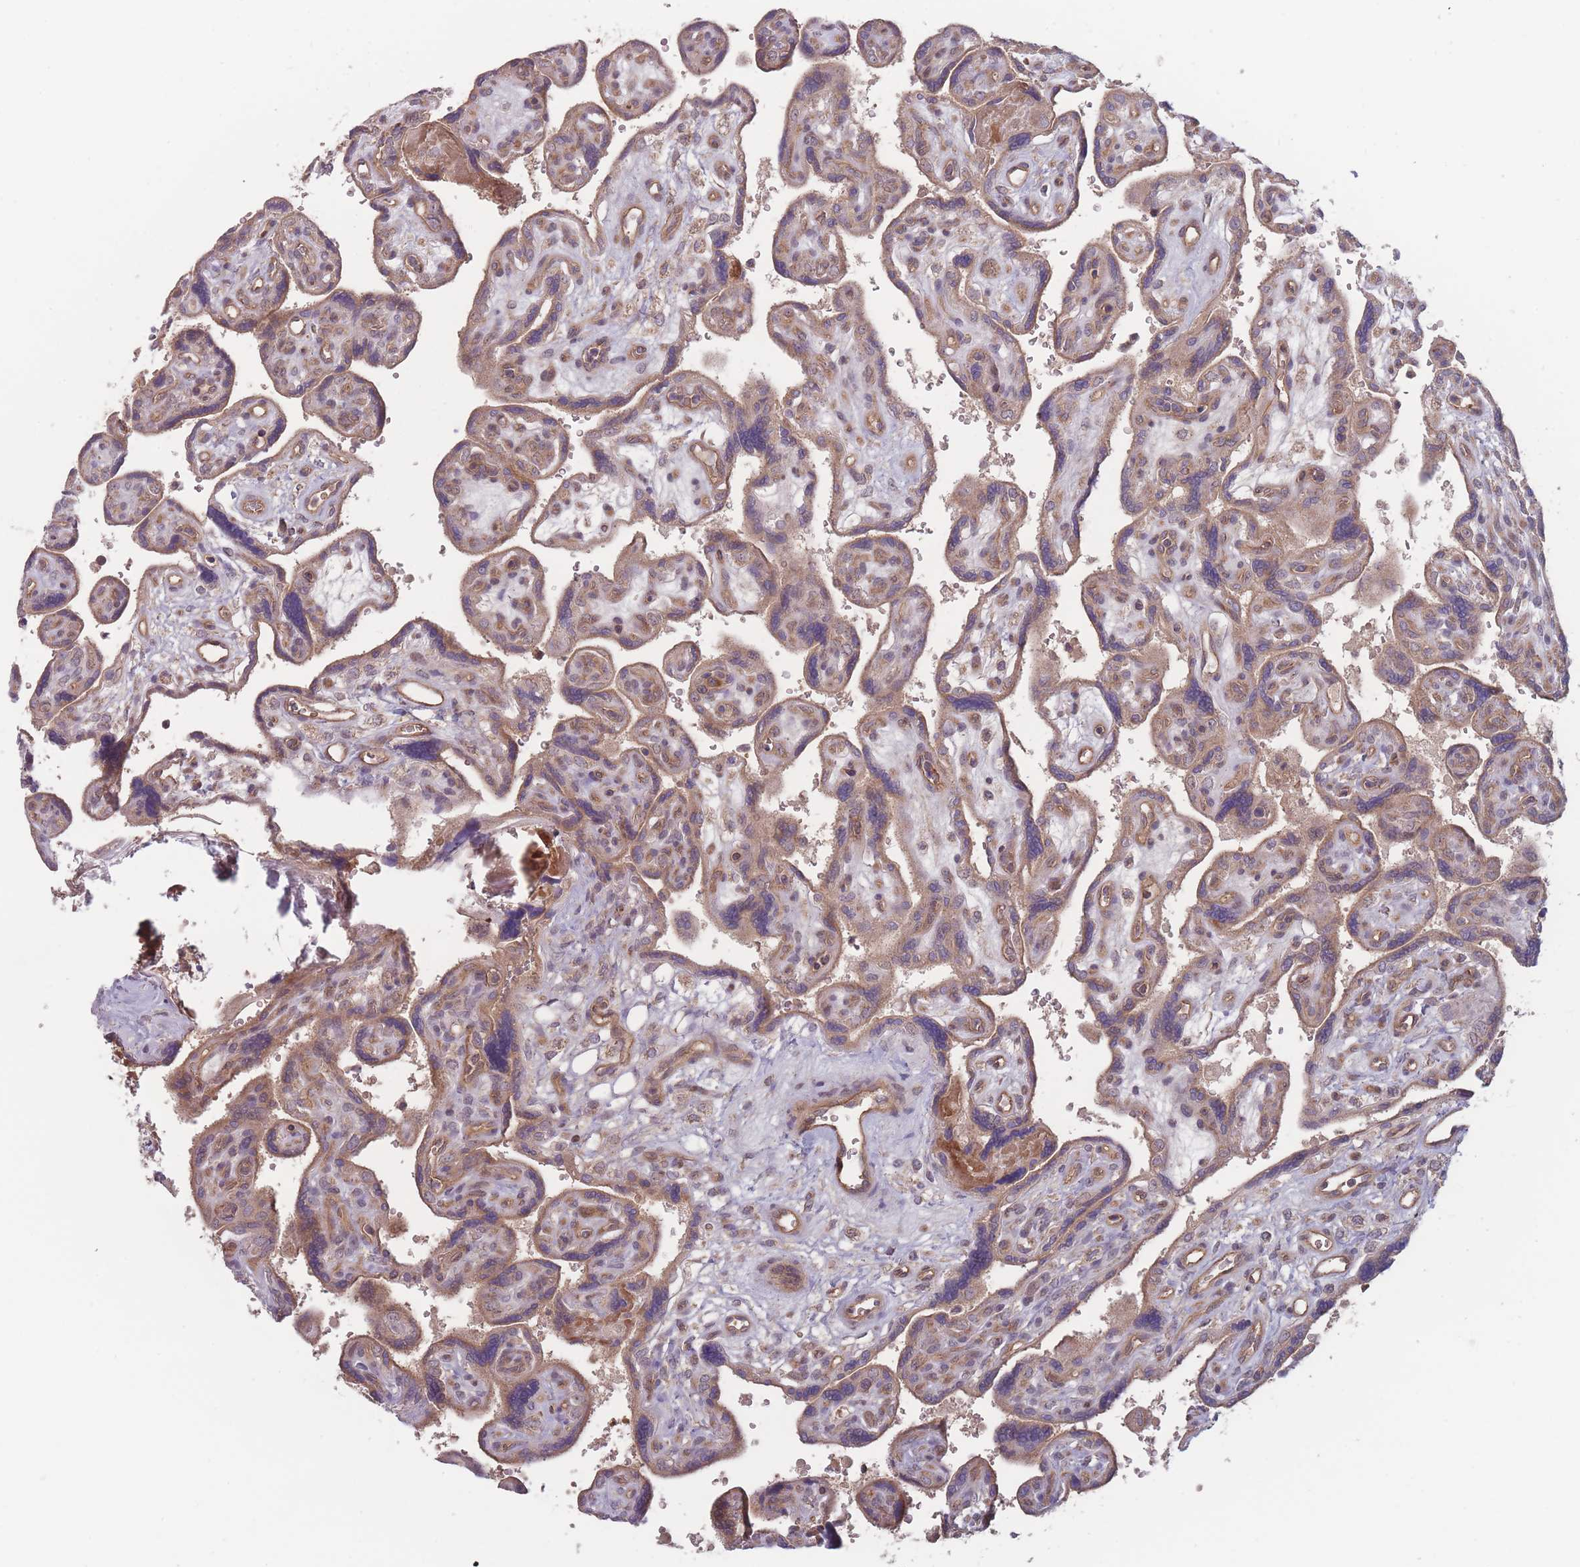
{"staining": {"intensity": "weak", "quantity": ">75%", "location": "cytoplasmic/membranous"}, "tissue": "placenta", "cell_type": "Trophoblastic cells", "image_type": "normal", "snomed": [{"axis": "morphology", "description": "Normal tissue, NOS"}, {"axis": "topography", "description": "Placenta"}], "caption": "Immunohistochemical staining of normal human placenta demonstrates >75% levels of weak cytoplasmic/membranous protein expression in about >75% of trophoblastic cells.", "gene": "ATP5MGL", "patient": {"sex": "female", "age": 39}}